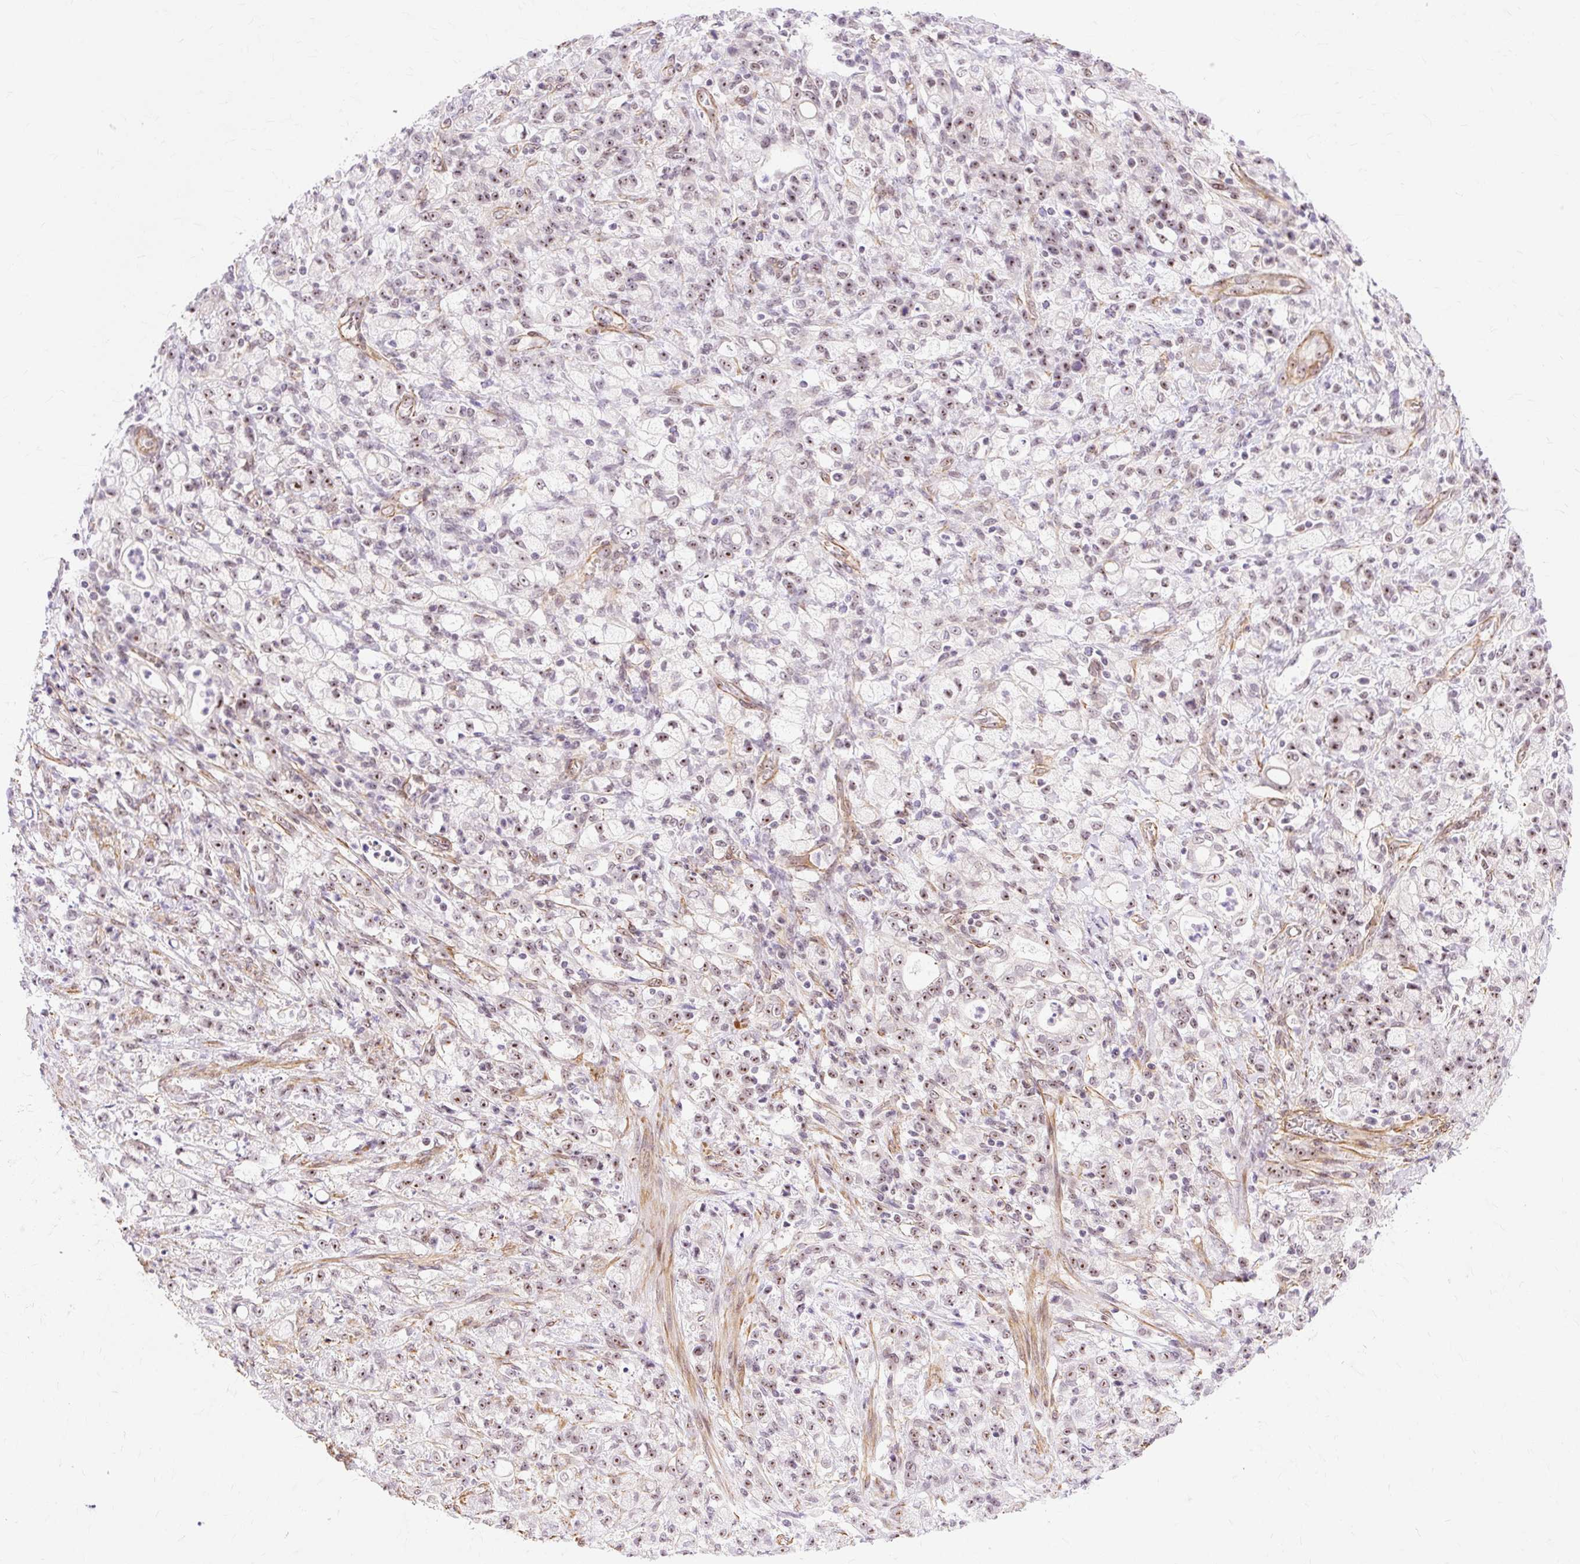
{"staining": {"intensity": "moderate", "quantity": ">75%", "location": "nuclear"}, "tissue": "stomach cancer", "cell_type": "Tumor cells", "image_type": "cancer", "snomed": [{"axis": "morphology", "description": "Adenocarcinoma, NOS"}, {"axis": "topography", "description": "Stomach"}], "caption": "This is an image of IHC staining of stomach adenocarcinoma, which shows moderate positivity in the nuclear of tumor cells.", "gene": "OBP2A", "patient": {"sex": "female", "age": 60}}